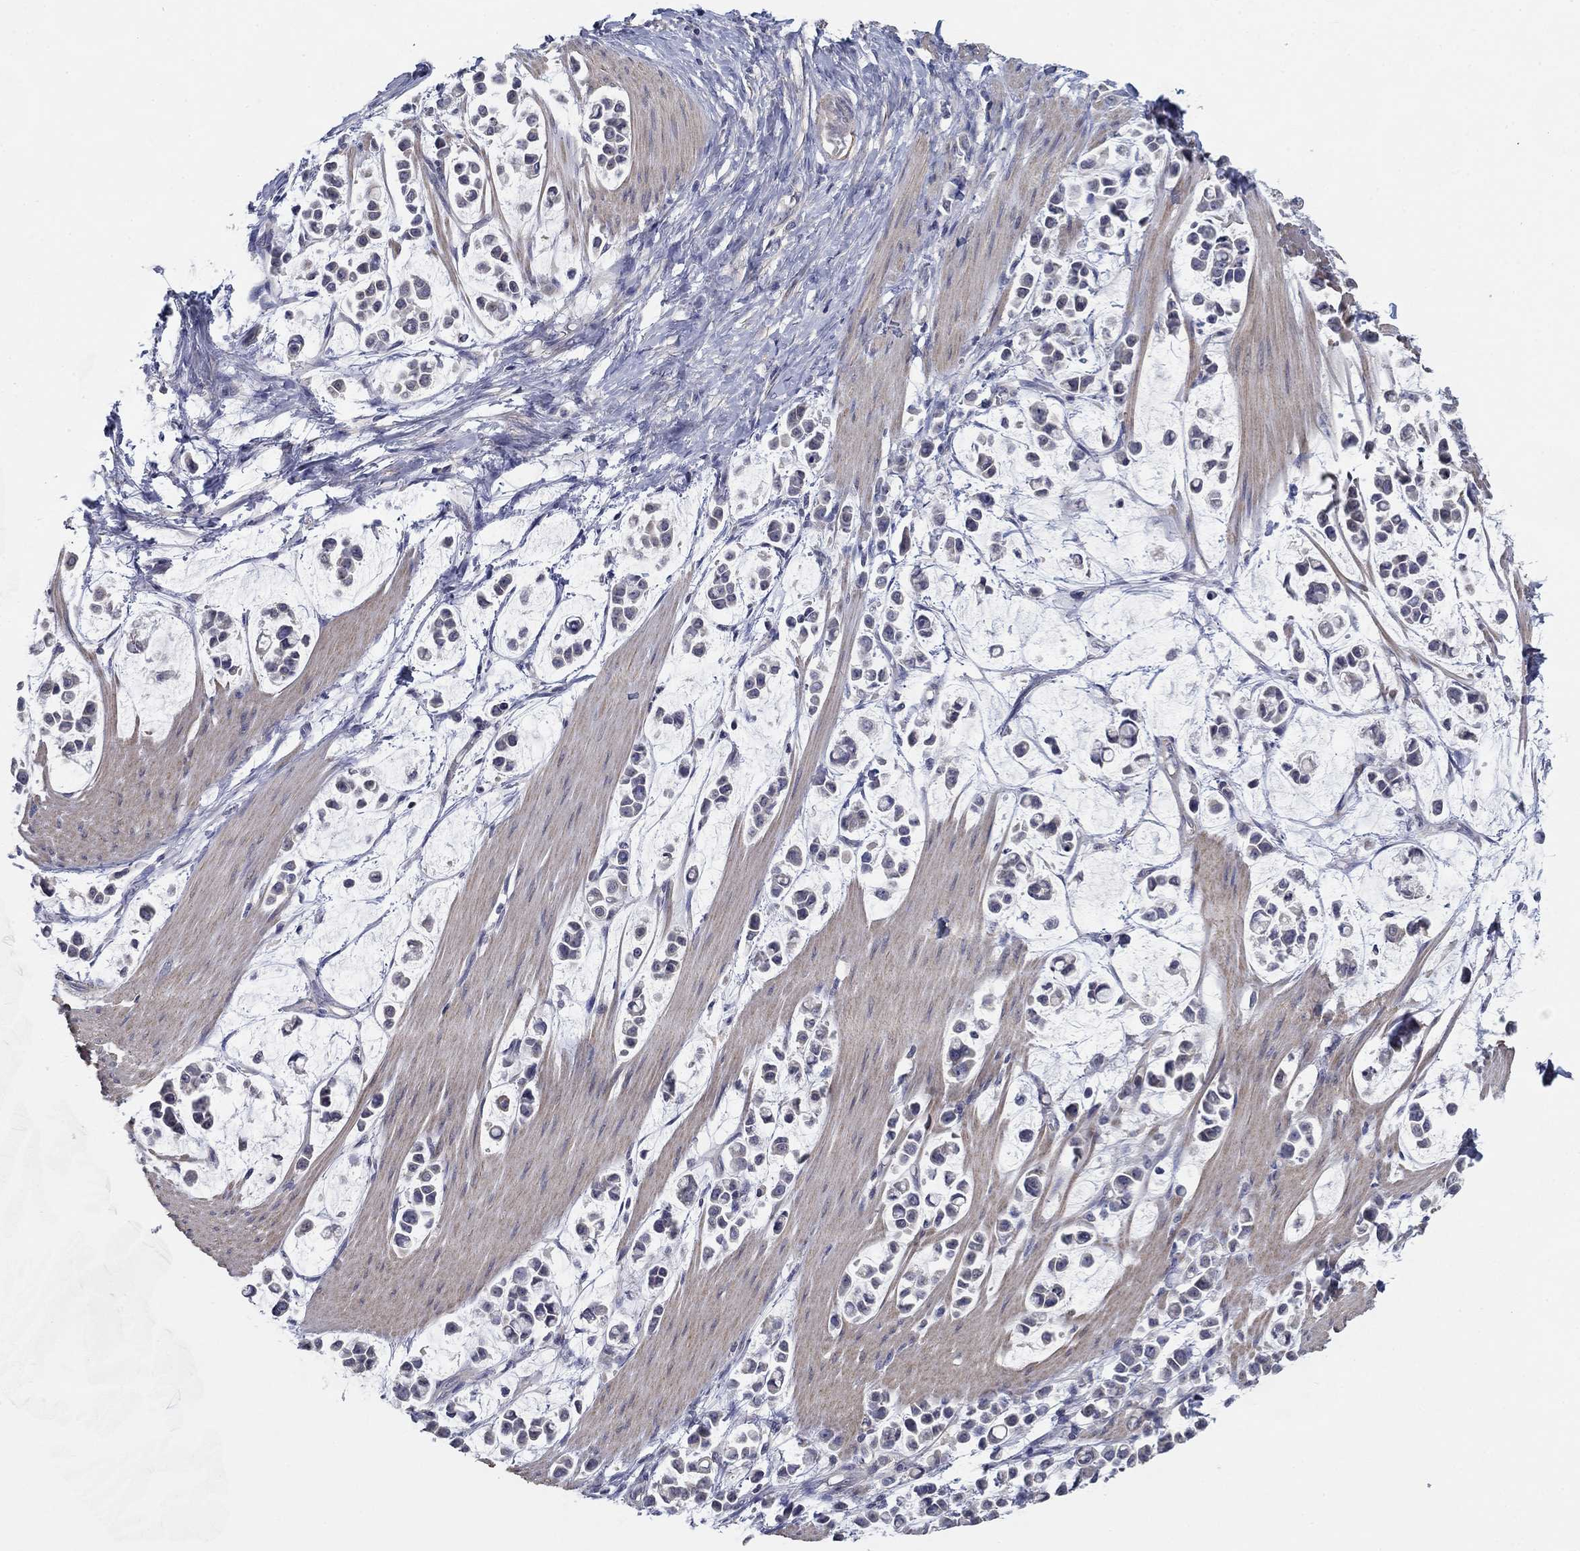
{"staining": {"intensity": "negative", "quantity": "none", "location": "none"}, "tissue": "stomach cancer", "cell_type": "Tumor cells", "image_type": "cancer", "snomed": [{"axis": "morphology", "description": "Adenocarcinoma, NOS"}, {"axis": "topography", "description": "Stomach"}], "caption": "Adenocarcinoma (stomach) was stained to show a protein in brown. There is no significant expression in tumor cells.", "gene": "GRK7", "patient": {"sex": "male", "age": 82}}